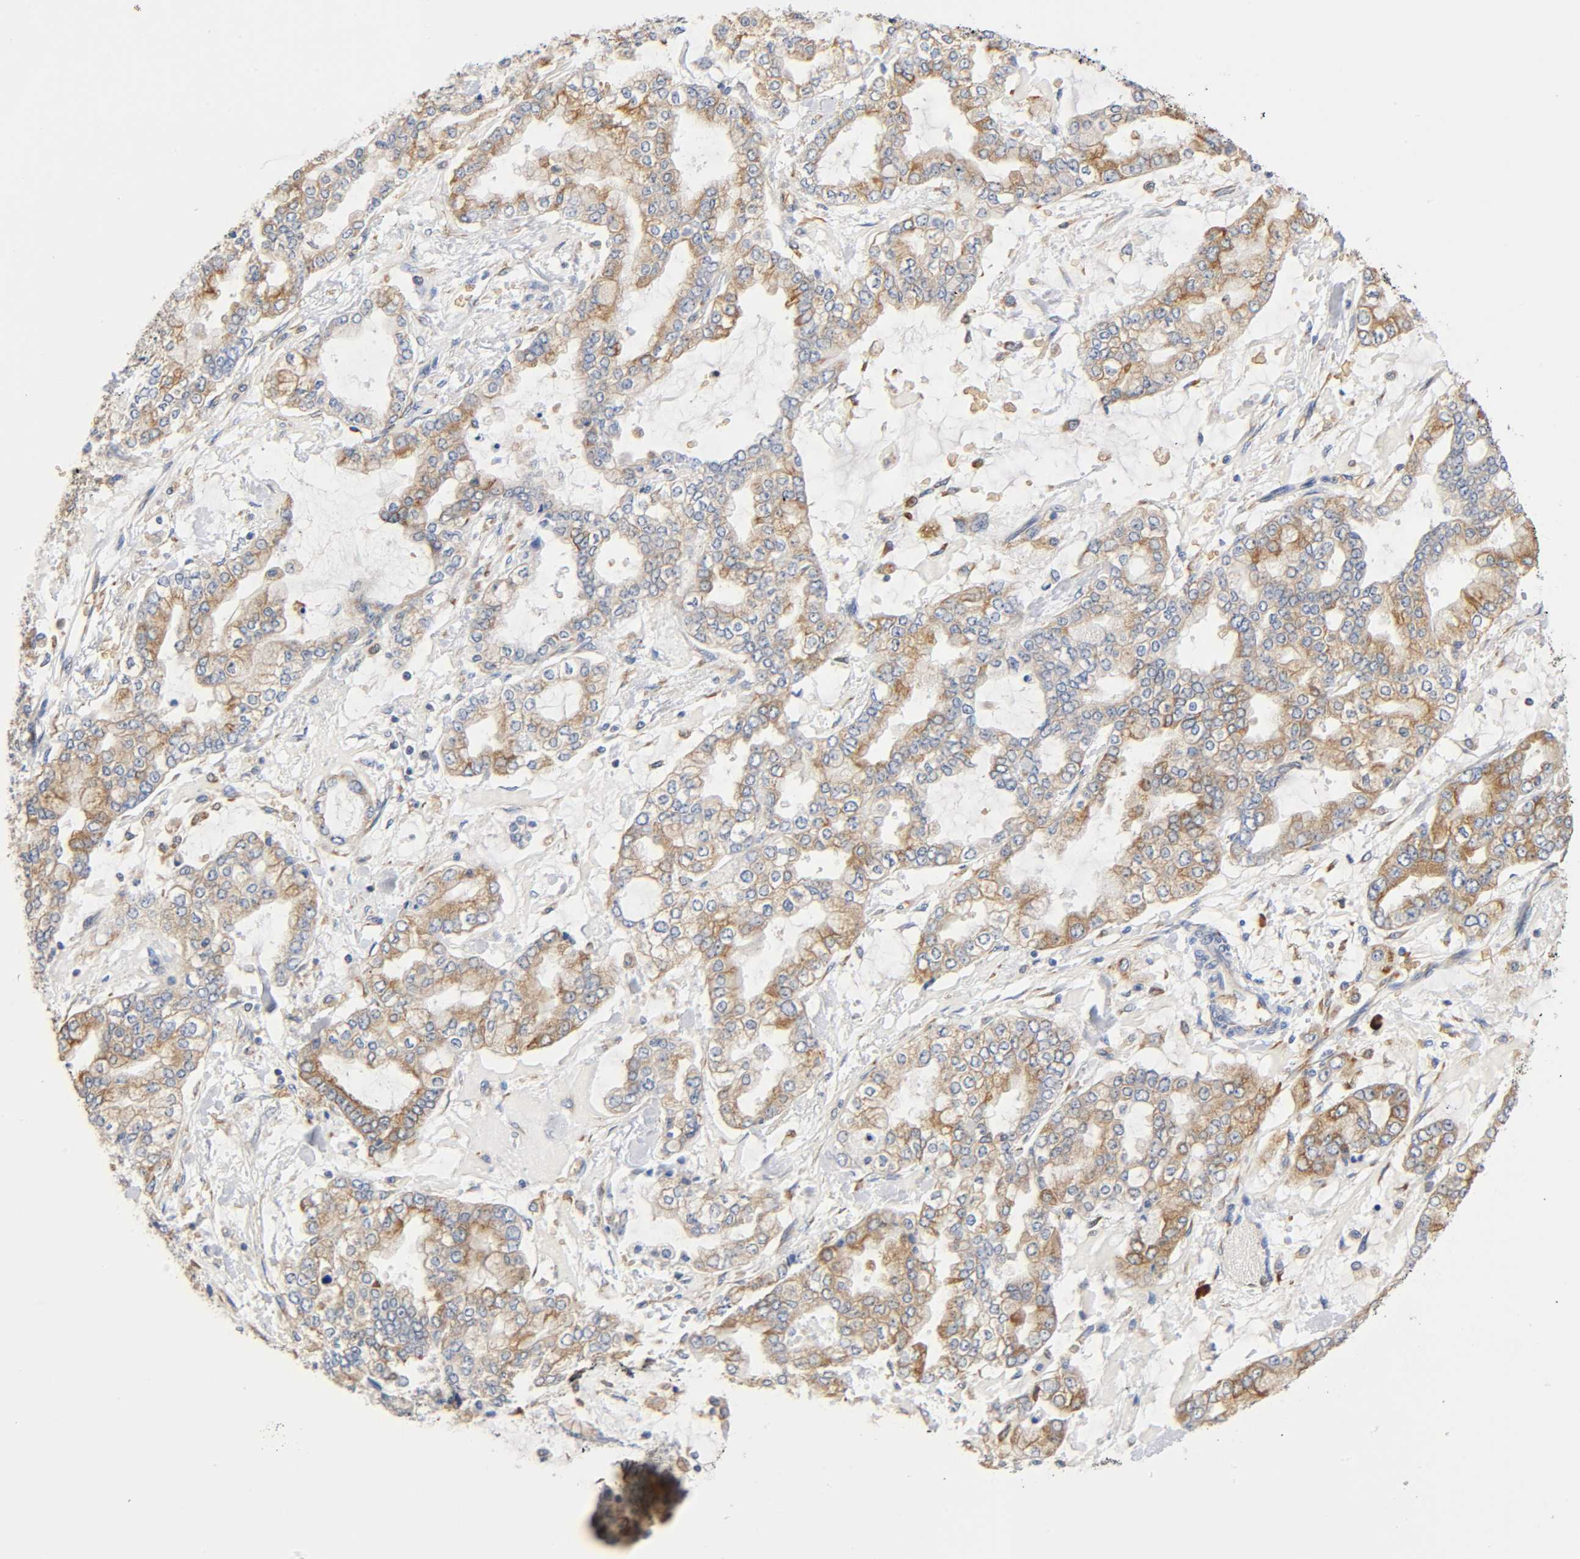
{"staining": {"intensity": "moderate", "quantity": "25%-75%", "location": "cytoplasmic/membranous"}, "tissue": "stomach cancer", "cell_type": "Tumor cells", "image_type": "cancer", "snomed": [{"axis": "morphology", "description": "Normal tissue, NOS"}, {"axis": "morphology", "description": "Adenocarcinoma, NOS"}, {"axis": "topography", "description": "Stomach, upper"}, {"axis": "topography", "description": "Stomach"}], "caption": "Adenocarcinoma (stomach) was stained to show a protein in brown. There is medium levels of moderate cytoplasmic/membranous staining in approximately 25%-75% of tumor cells.", "gene": "UCKL1", "patient": {"sex": "male", "age": 76}}